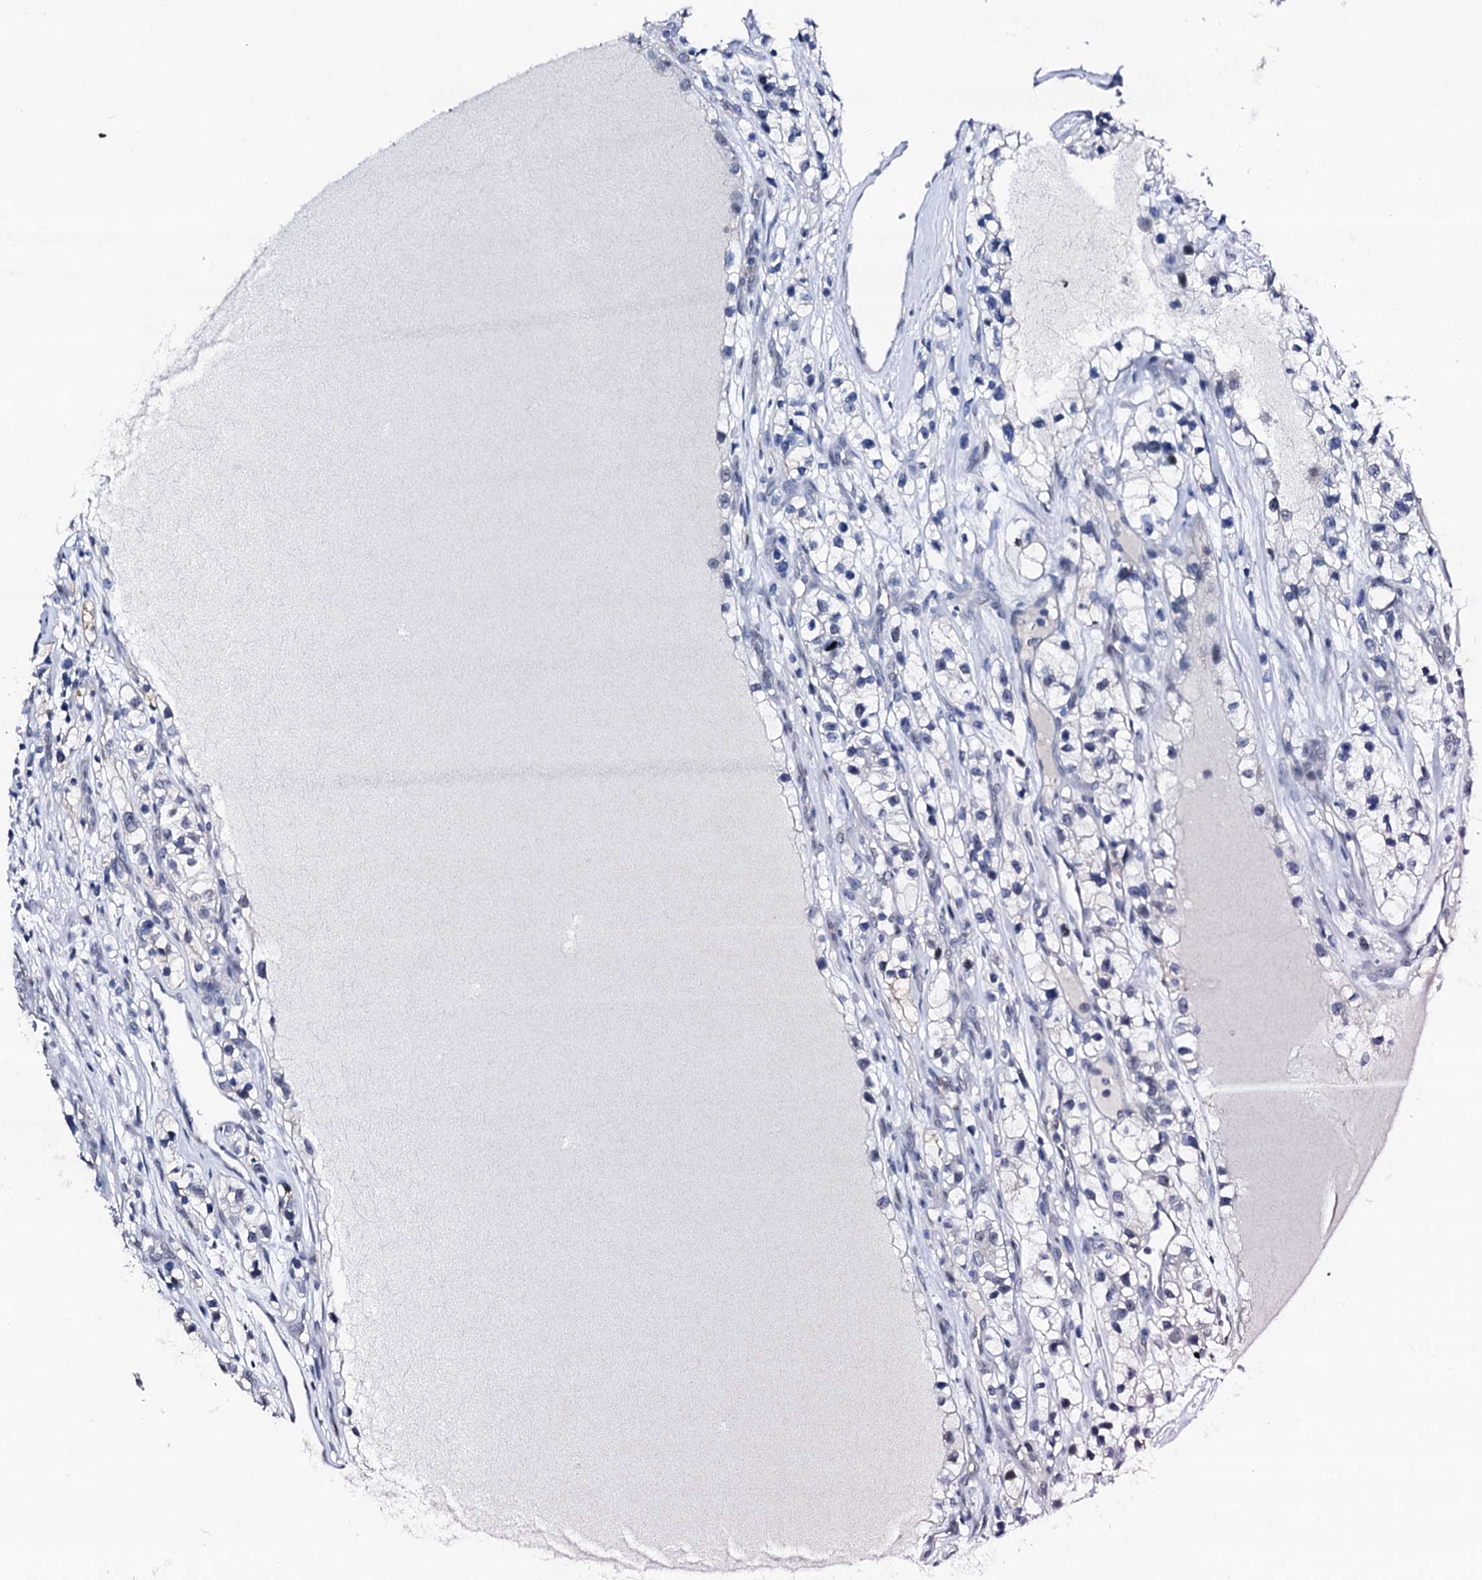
{"staining": {"intensity": "negative", "quantity": "none", "location": "none"}, "tissue": "renal cancer", "cell_type": "Tumor cells", "image_type": "cancer", "snomed": [{"axis": "morphology", "description": "Adenocarcinoma, NOS"}, {"axis": "topography", "description": "Kidney"}], "caption": "A high-resolution micrograph shows immunohistochemistry (IHC) staining of renal adenocarcinoma, which reveals no significant positivity in tumor cells.", "gene": "TRAFD1", "patient": {"sex": "female", "age": 57}}